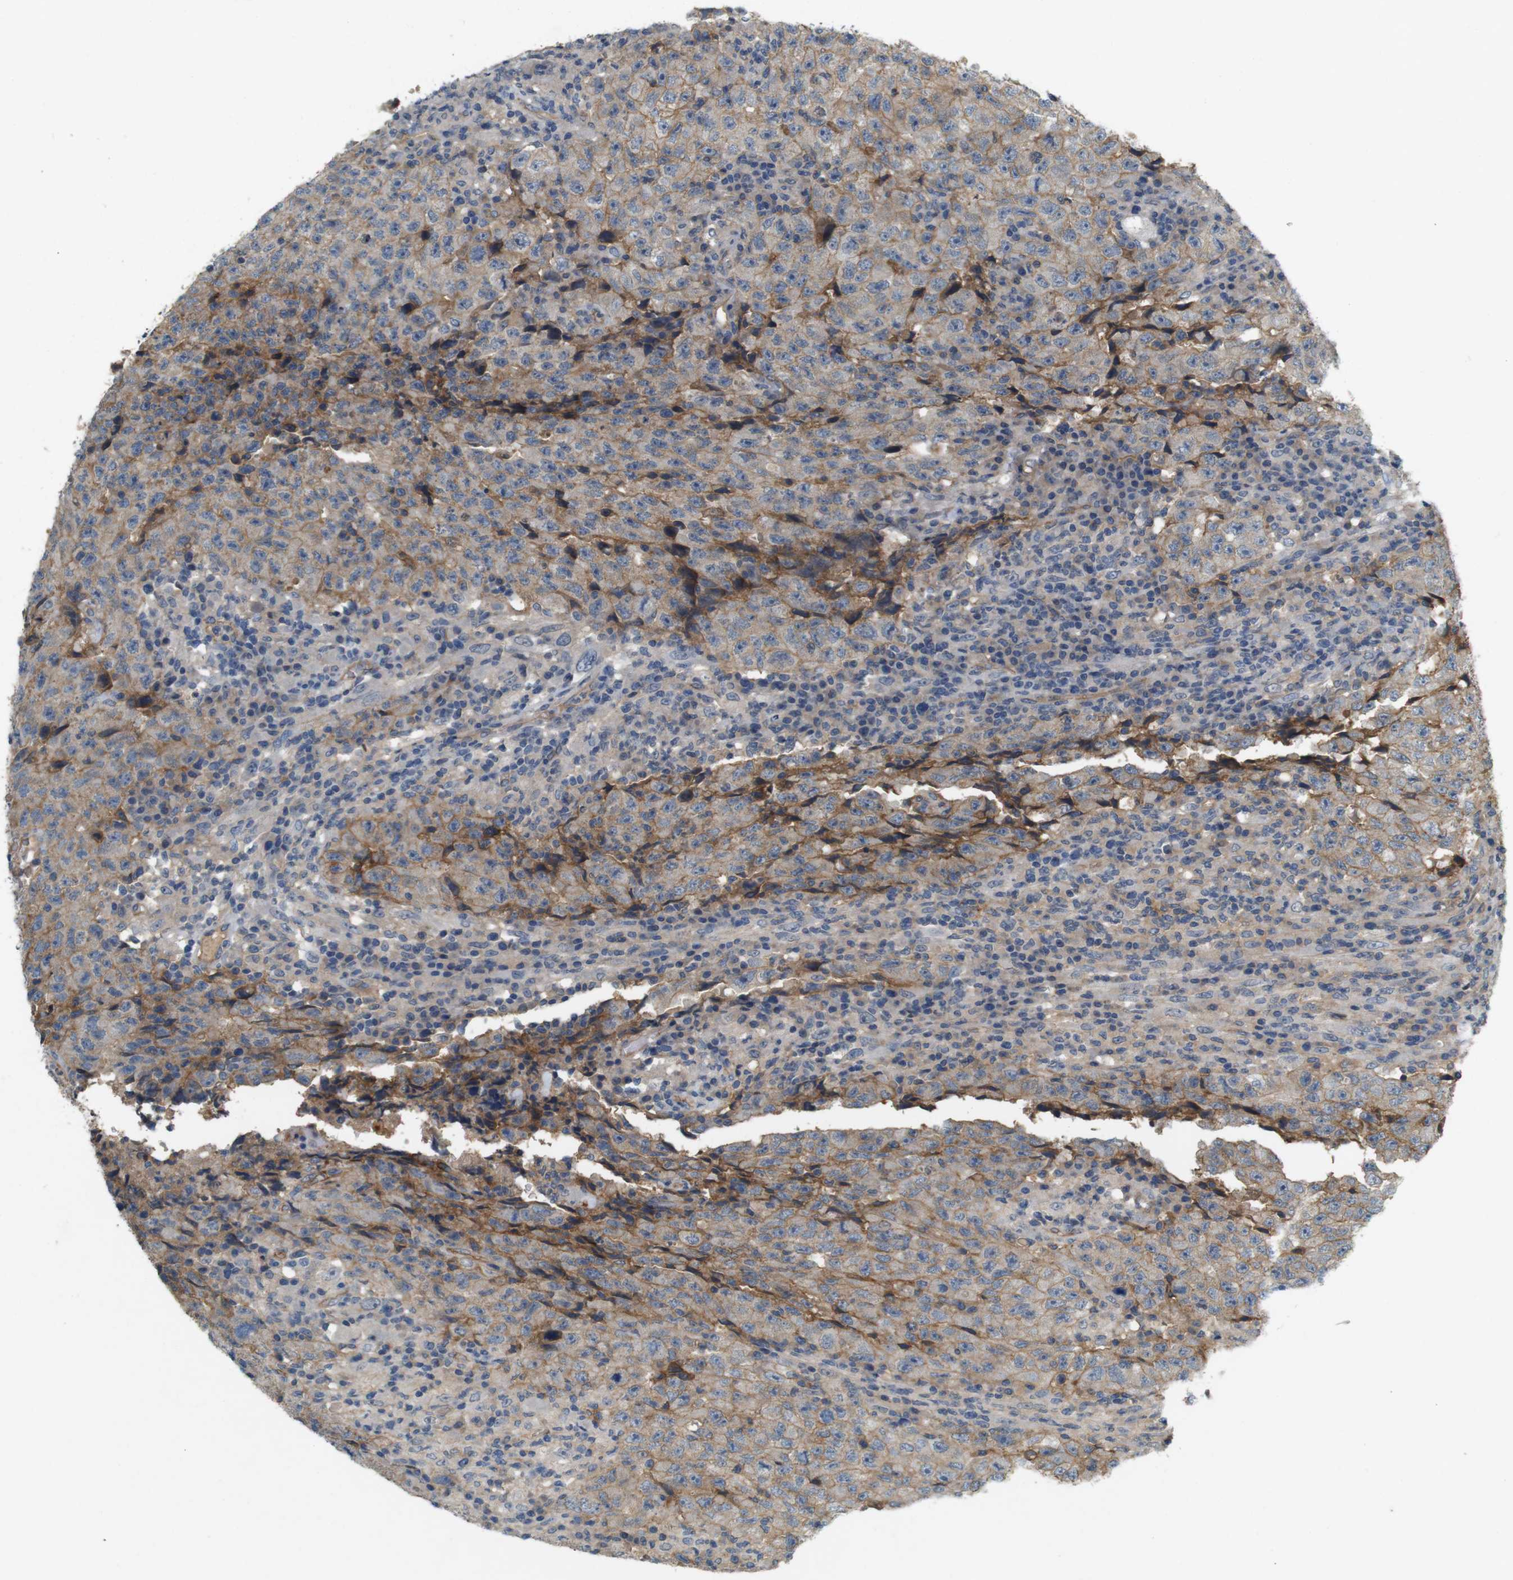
{"staining": {"intensity": "weak", "quantity": ">75%", "location": "cytoplasmic/membranous"}, "tissue": "testis cancer", "cell_type": "Tumor cells", "image_type": "cancer", "snomed": [{"axis": "morphology", "description": "Necrosis, NOS"}, {"axis": "morphology", "description": "Carcinoma, Embryonal, NOS"}, {"axis": "topography", "description": "Testis"}], "caption": "Immunohistochemical staining of testis embryonal carcinoma reveals low levels of weak cytoplasmic/membranous protein positivity in about >75% of tumor cells. Nuclei are stained in blue.", "gene": "PVR", "patient": {"sex": "male", "age": 19}}